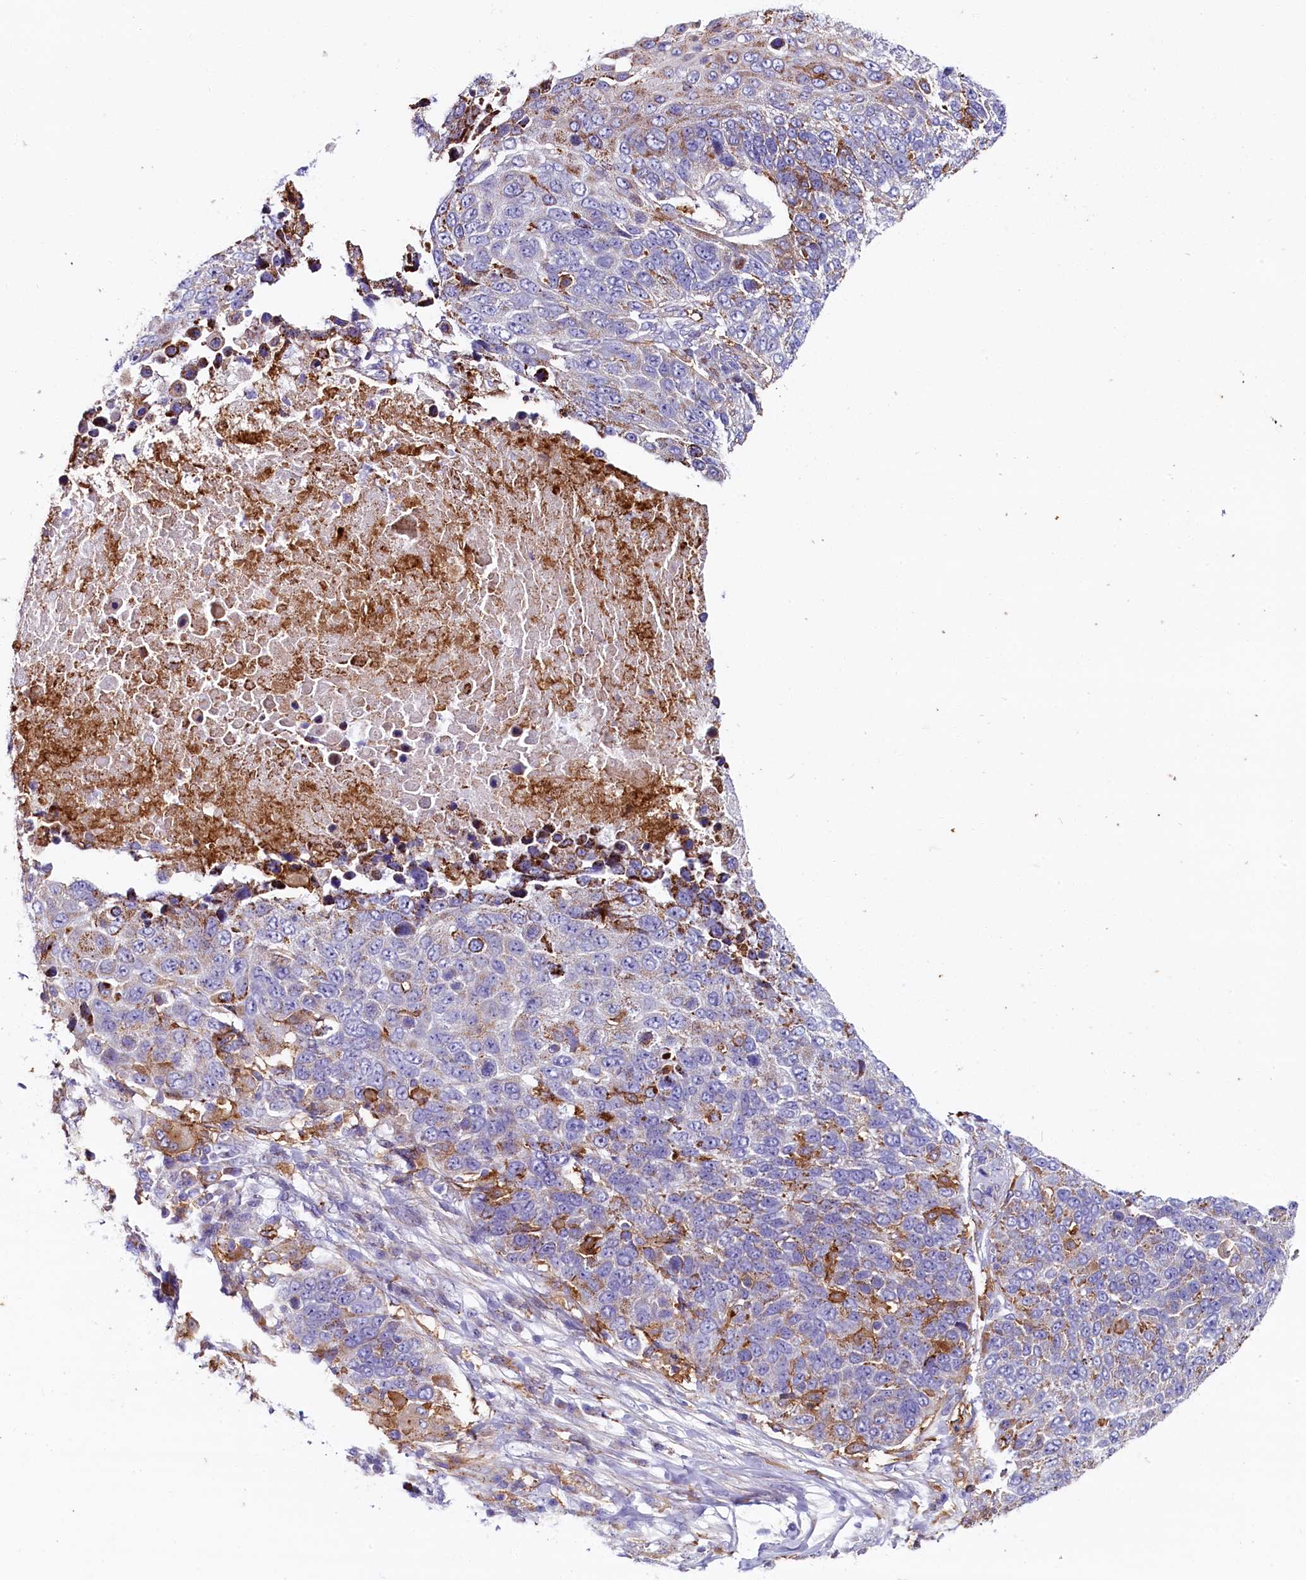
{"staining": {"intensity": "moderate", "quantity": "<25%", "location": "cytoplasmic/membranous"}, "tissue": "lung cancer", "cell_type": "Tumor cells", "image_type": "cancer", "snomed": [{"axis": "morphology", "description": "Normal tissue, NOS"}, {"axis": "morphology", "description": "Squamous cell carcinoma, NOS"}, {"axis": "topography", "description": "Lymph node"}, {"axis": "topography", "description": "Lung"}], "caption": "Immunohistochemical staining of lung cancer shows low levels of moderate cytoplasmic/membranous expression in approximately <25% of tumor cells.", "gene": "IL20RA", "patient": {"sex": "male", "age": 66}}